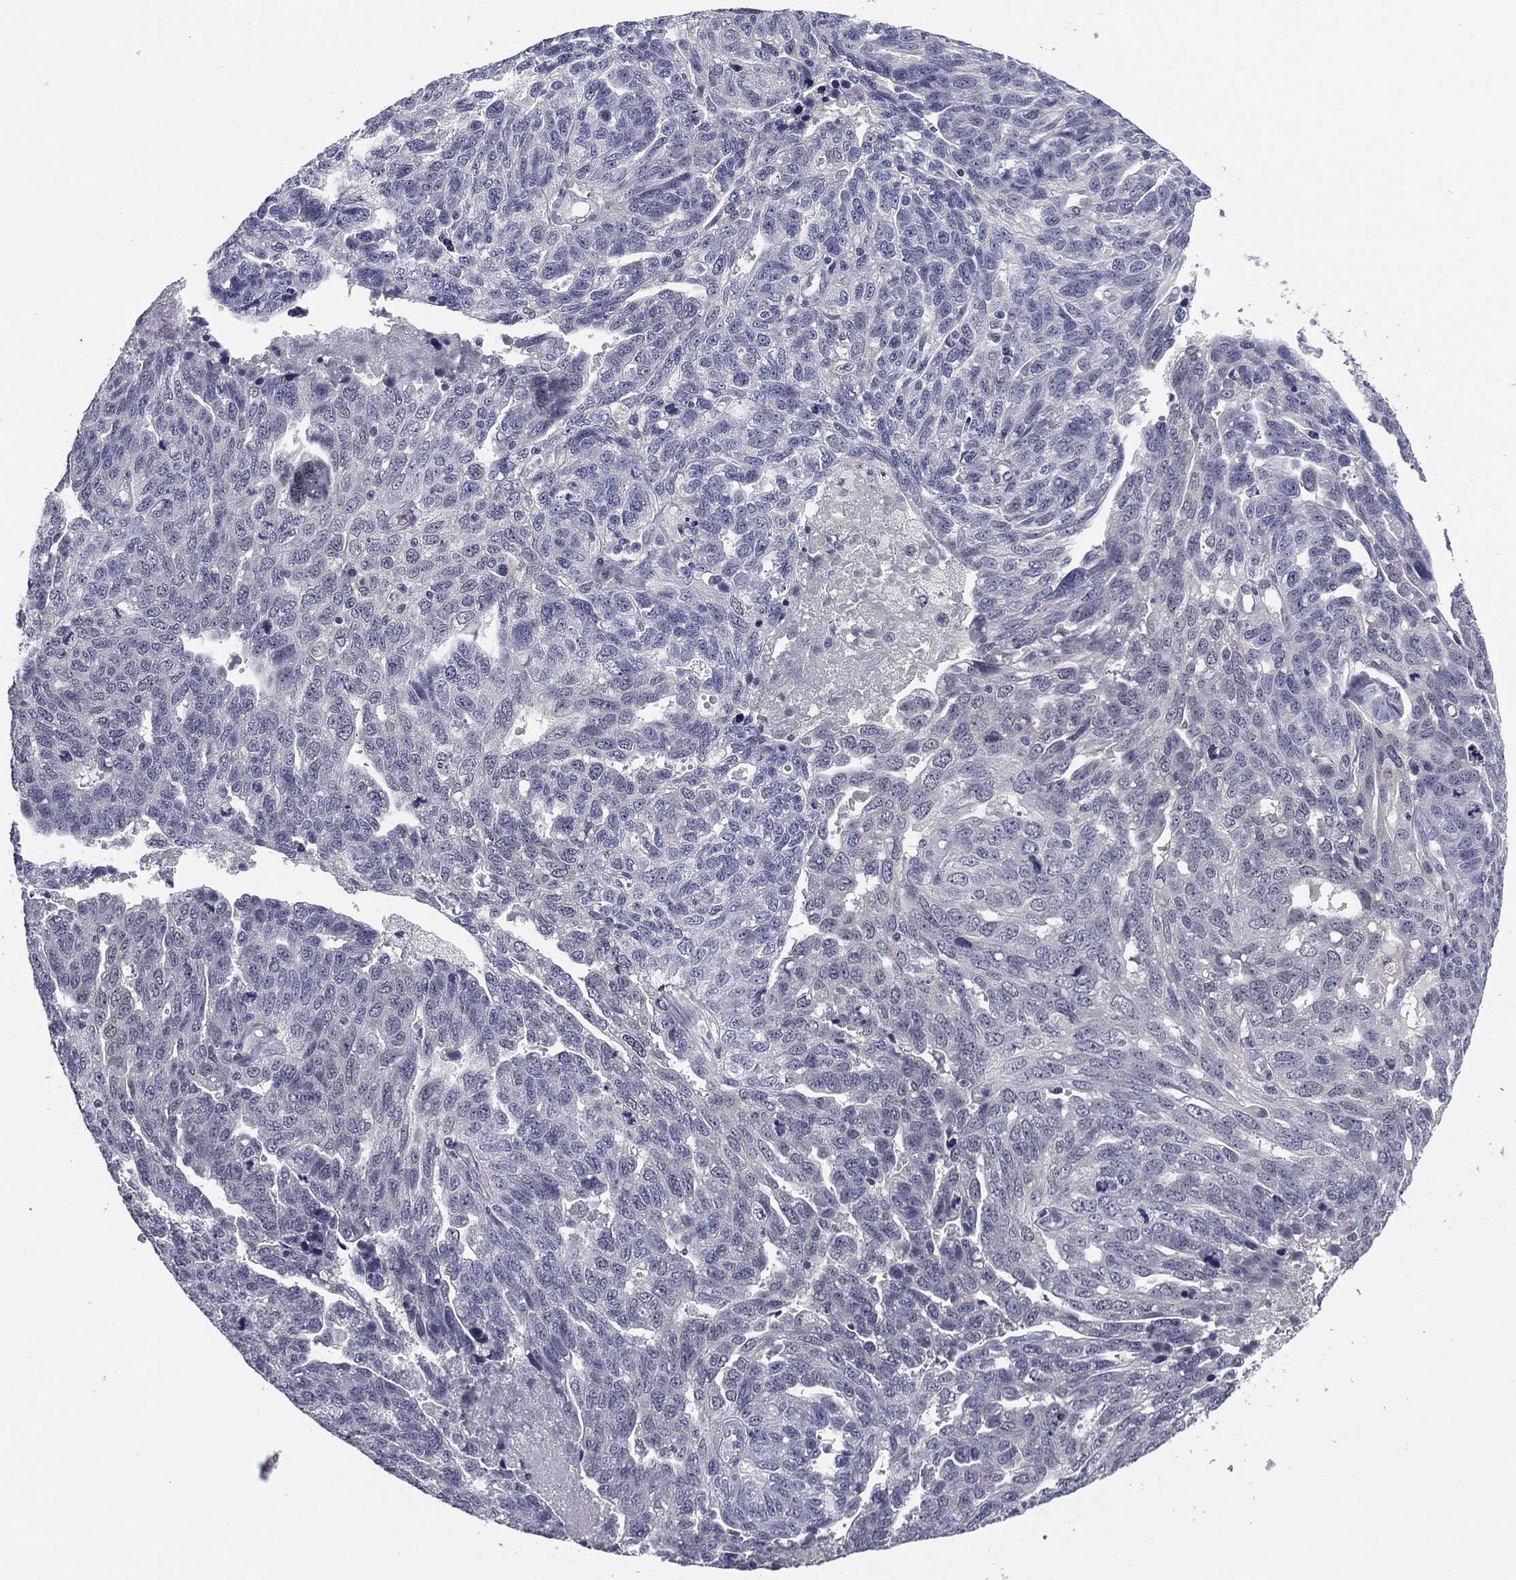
{"staining": {"intensity": "negative", "quantity": "none", "location": "none"}, "tissue": "ovarian cancer", "cell_type": "Tumor cells", "image_type": "cancer", "snomed": [{"axis": "morphology", "description": "Cystadenocarcinoma, serous, NOS"}, {"axis": "topography", "description": "Ovary"}], "caption": "High magnification brightfield microscopy of ovarian cancer (serous cystadenocarcinoma) stained with DAB (3,3'-diaminobenzidine) (brown) and counterstained with hematoxylin (blue): tumor cells show no significant expression.", "gene": "REXO5", "patient": {"sex": "female", "age": 71}}